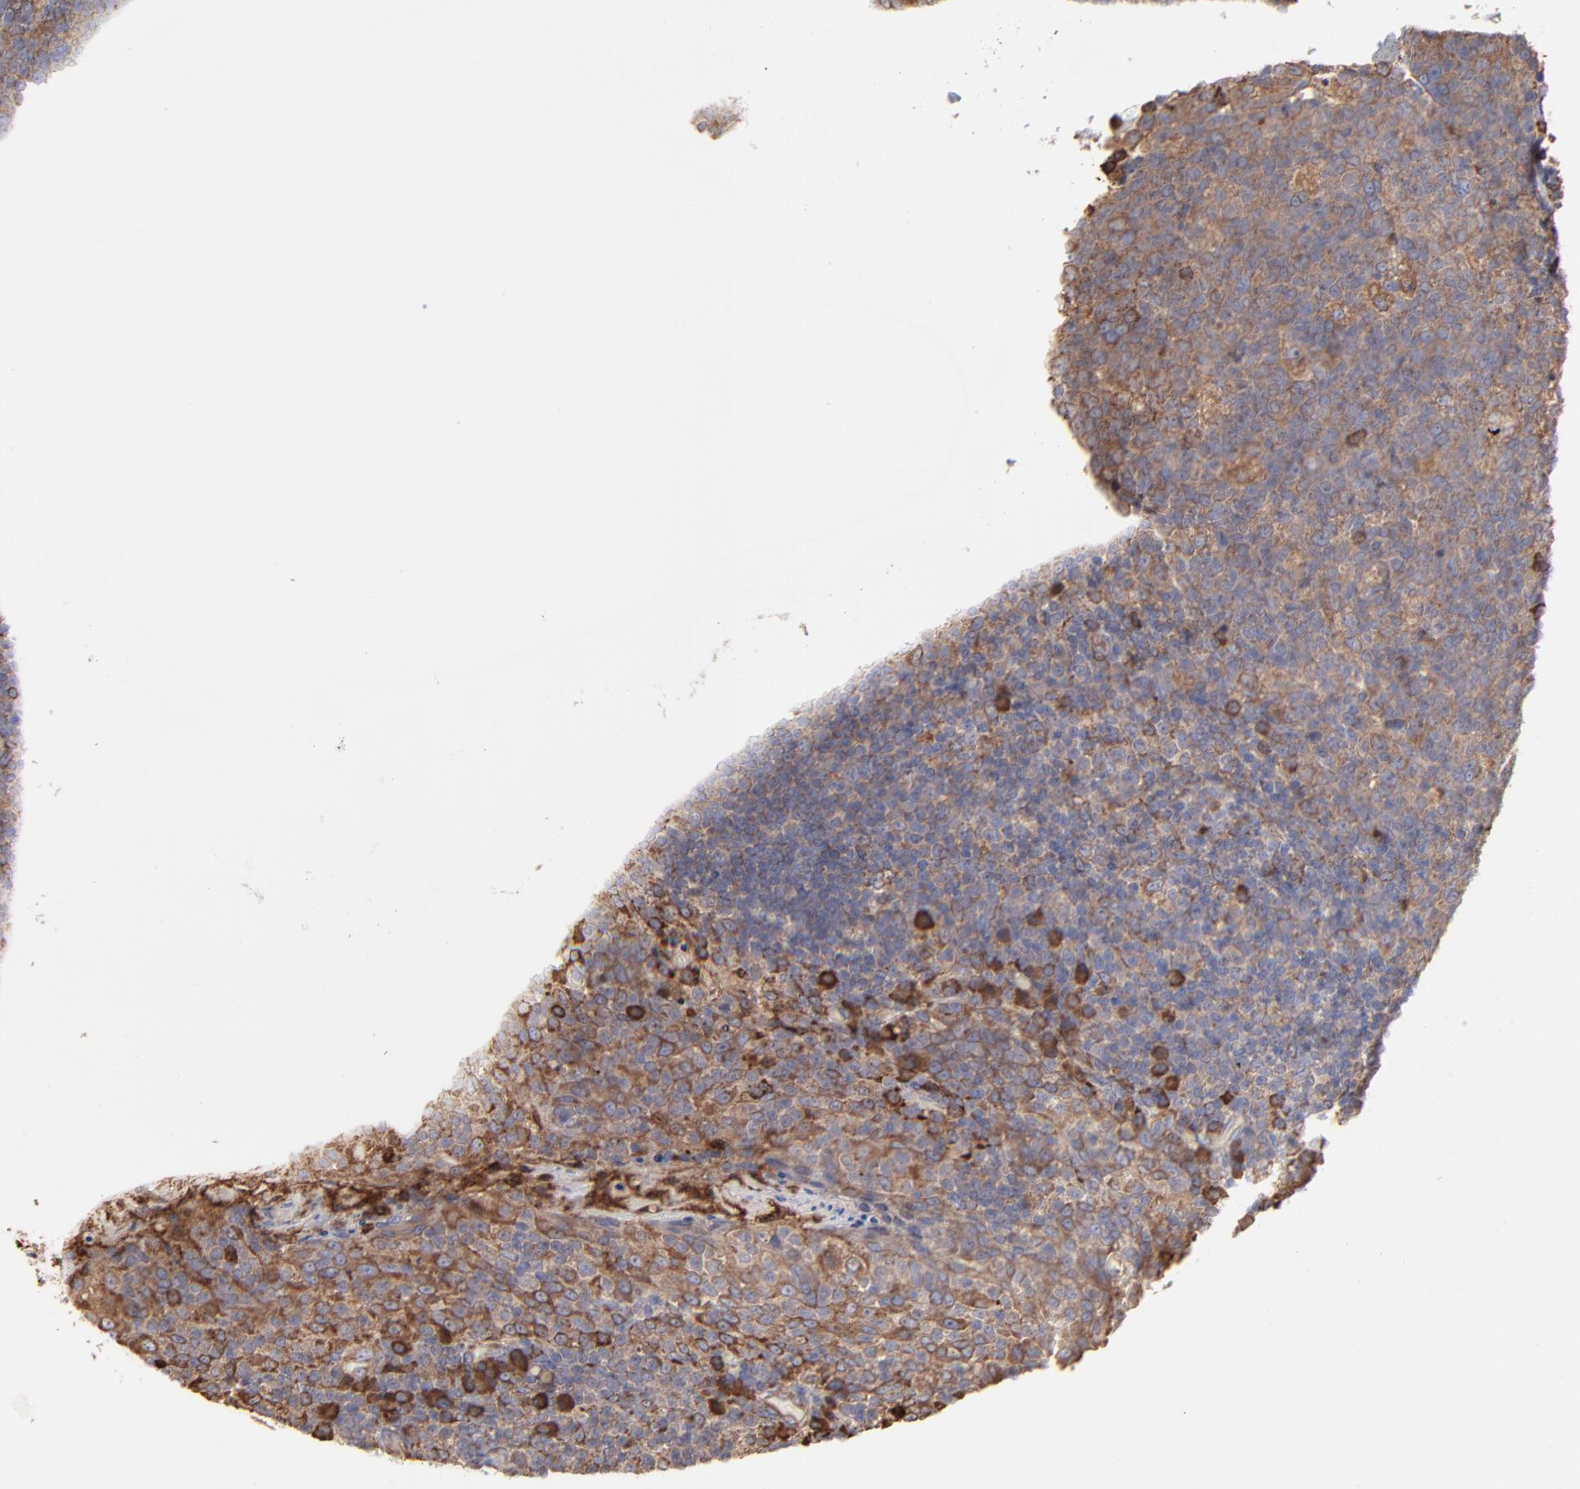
{"staining": {"intensity": "moderate", "quantity": ">75%", "location": "cytoplasmic/membranous"}, "tissue": "tonsil", "cell_type": "Germinal center cells", "image_type": "normal", "snomed": [{"axis": "morphology", "description": "Normal tissue, NOS"}, {"axis": "topography", "description": "Tonsil"}], "caption": "IHC (DAB) staining of benign tonsil reveals moderate cytoplasmic/membranous protein staining in approximately >75% of germinal center cells.", "gene": "PFKM", "patient": {"sex": "male", "age": 17}}